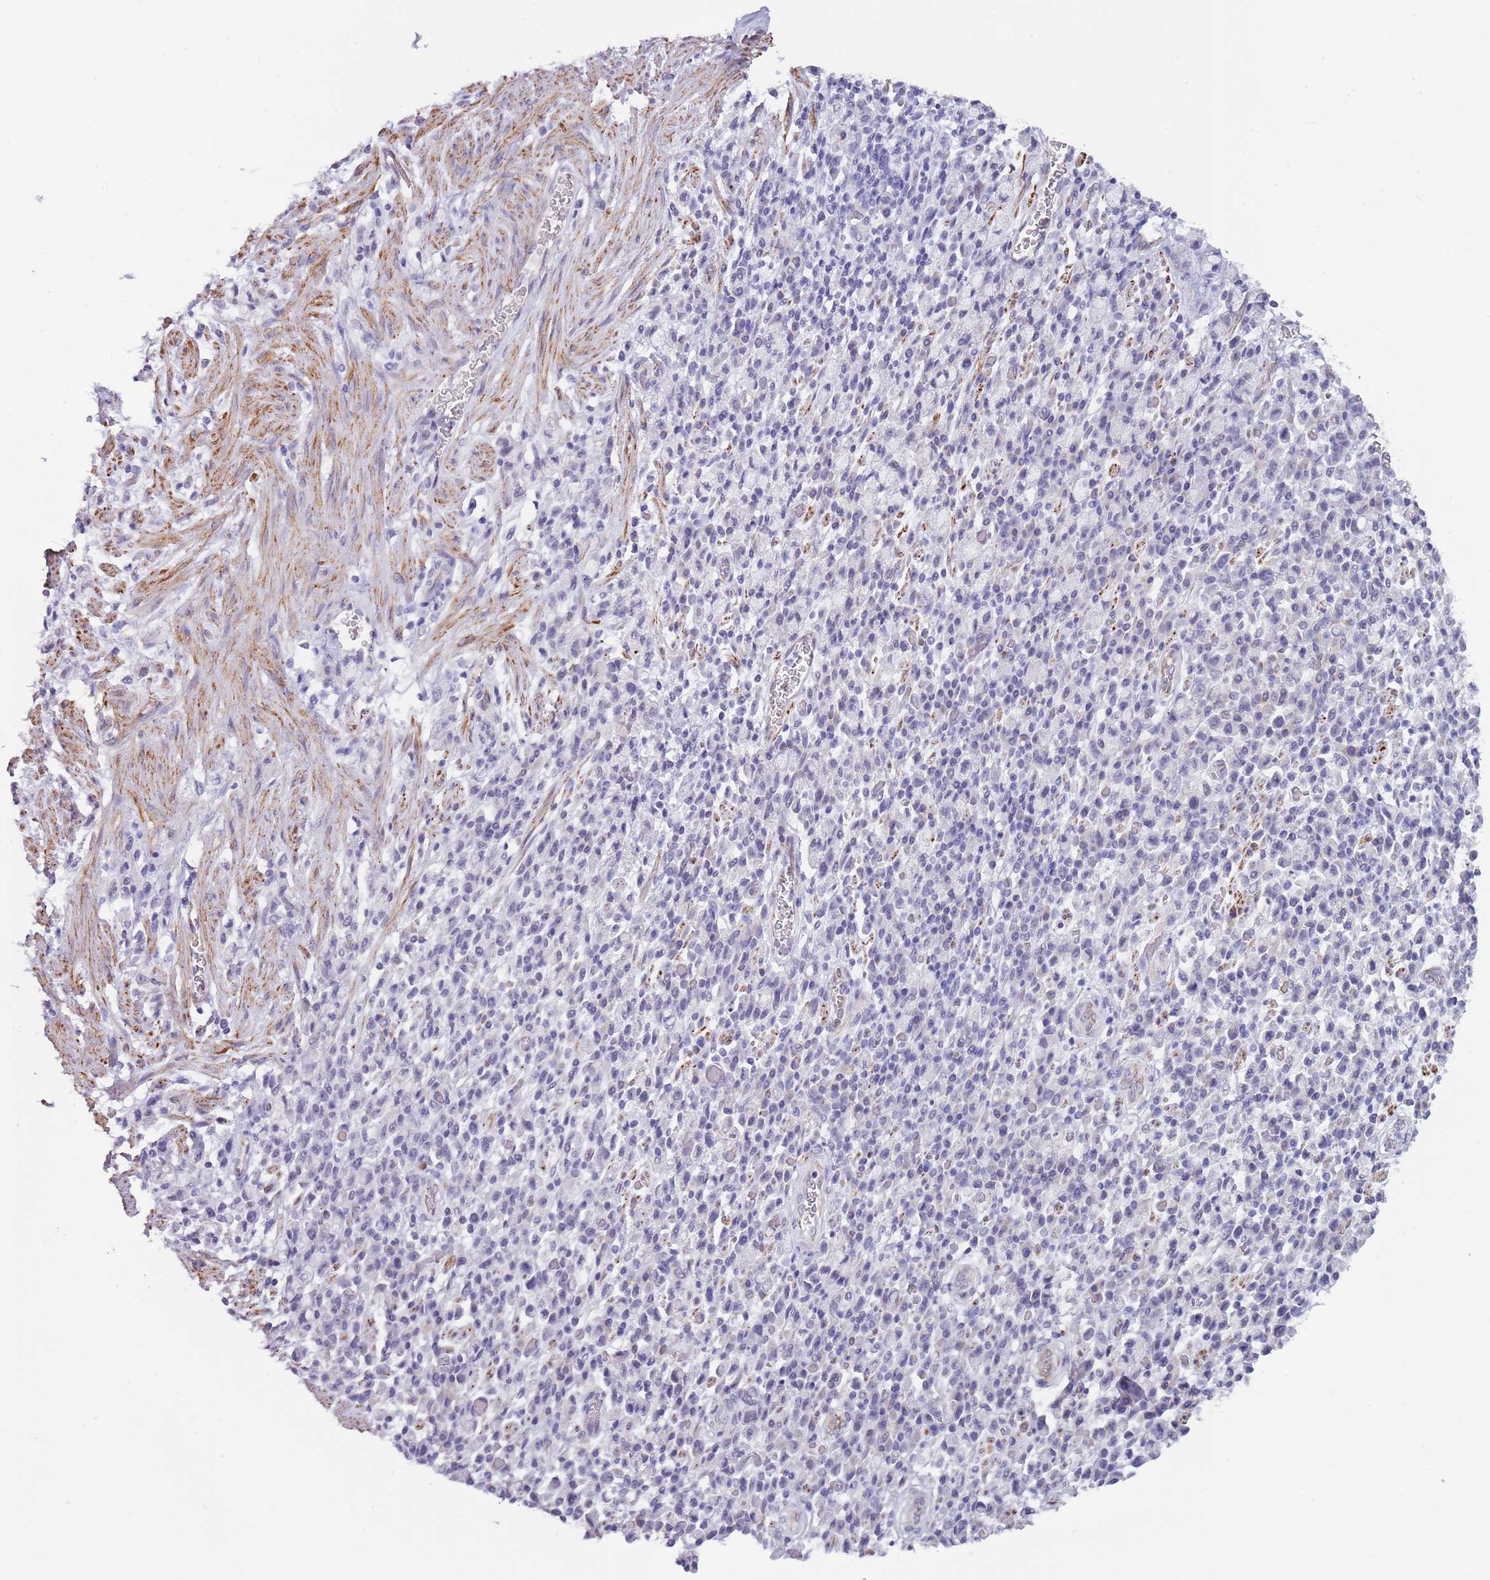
{"staining": {"intensity": "negative", "quantity": "none", "location": "none"}, "tissue": "stomach cancer", "cell_type": "Tumor cells", "image_type": "cancer", "snomed": [{"axis": "morphology", "description": "Adenocarcinoma, NOS"}, {"axis": "topography", "description": "Stomach"}], "caption": "Tumor cells show no significant protein staining in stomach cancer.", "gene": "NBPF3", "patient": {"sex": "male", "age": 77}}